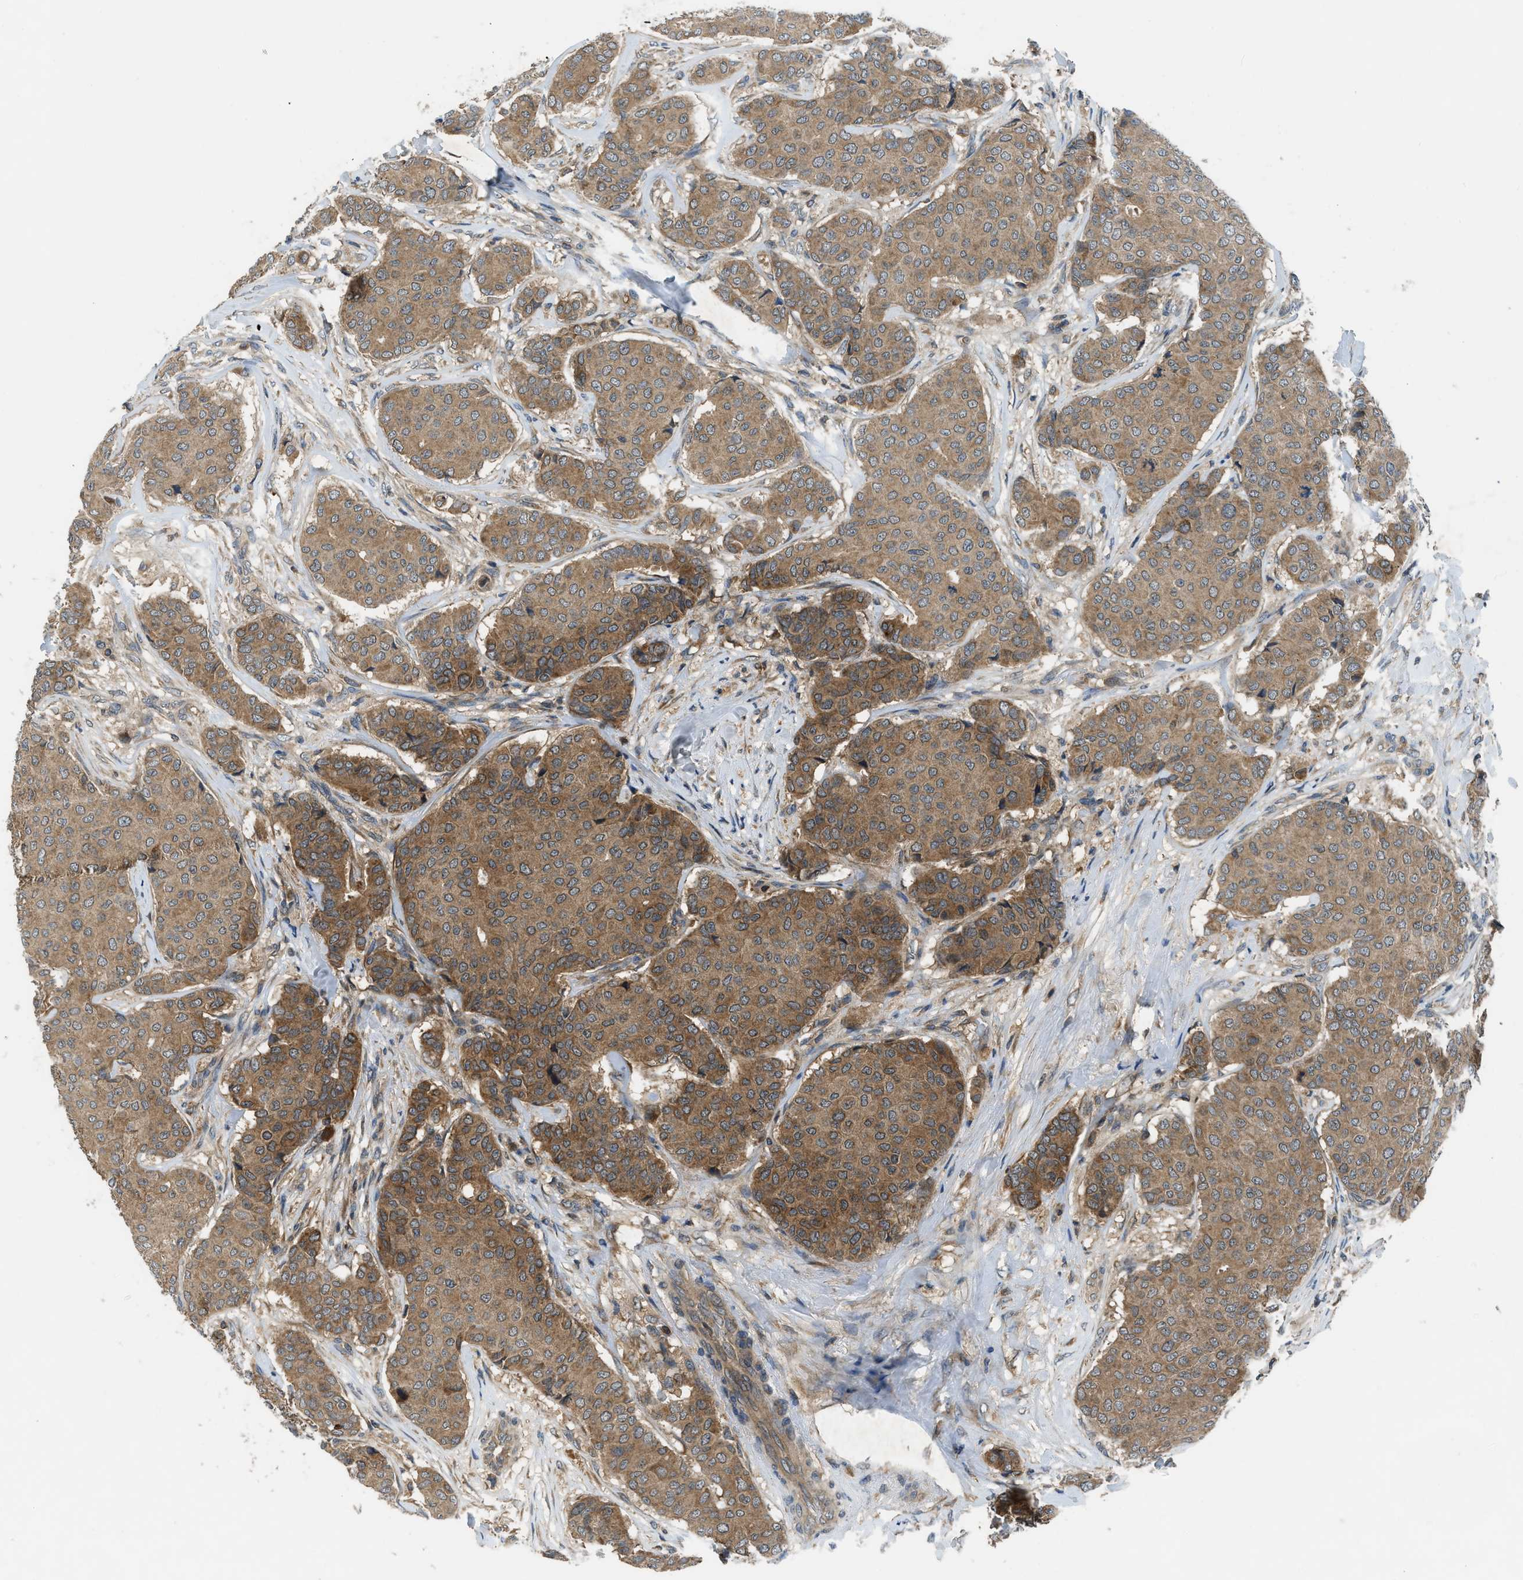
{"staining": {"intensity": "moderate", "quantity": ">75%", "location": "cytoplasmic/membranous"}, "tissue": "breast cancer", "cell_type": "Tumor cells", "image_type": "cancer", "snomed": [{"axis": "morphology", "description": "Duct carcinoma"}, {"axis": "topography", "description": "Breast"}], "caption": "Breast cancer (infiltrating ductal carcinoma) stained for a protein demonstrates moderate cytoplasmic/membranous positivity in tumor cells.", "gene": "PAFAH2", "patient": {"sex": "female", "age": 75}}